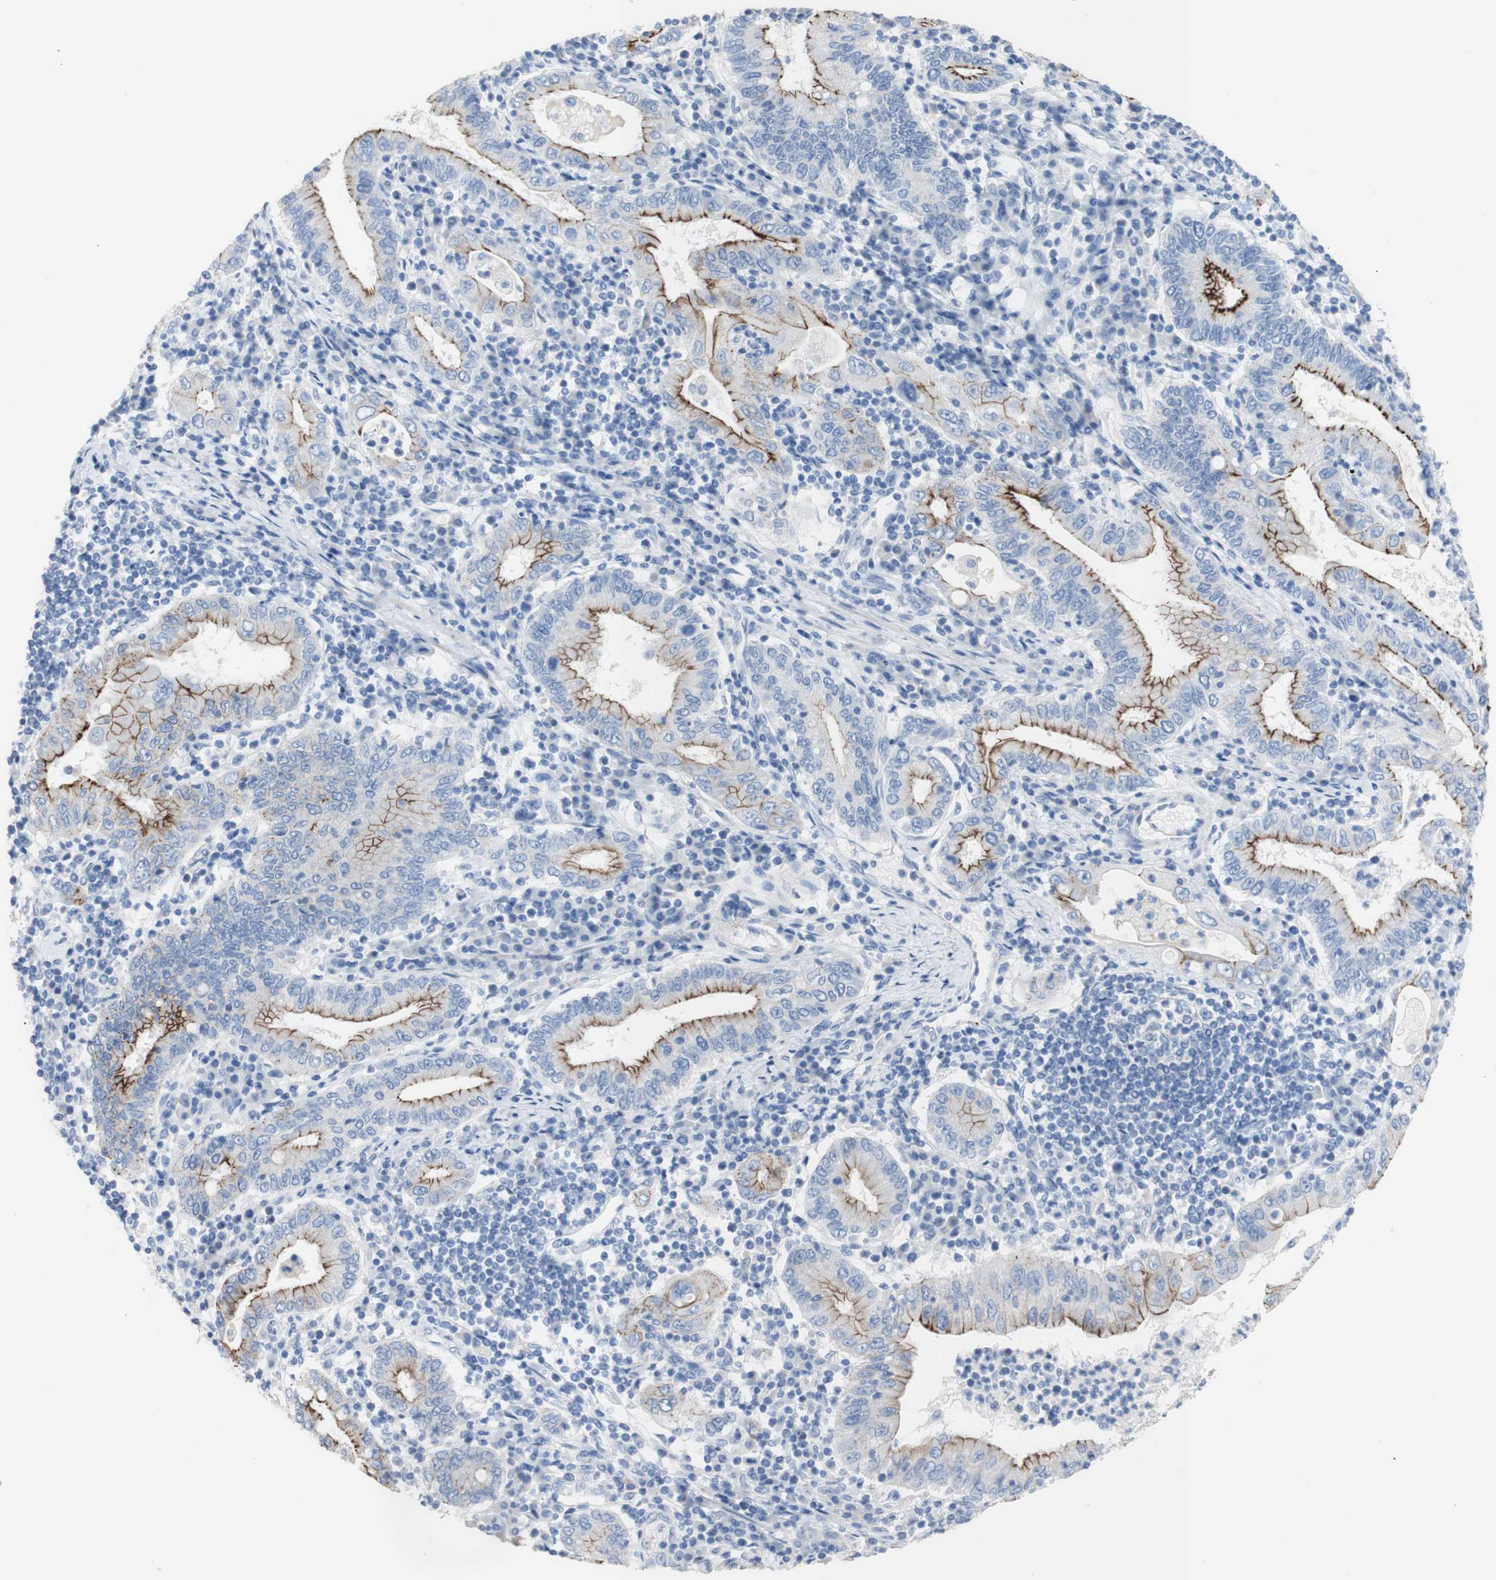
{"staining": {"intensity": "strong", "quantity": "25%-75%", "location": "cytoplasmic/membranous"}, "tissue": "stomach cancer", "cell_type": "Tumor cells", "image_type": "cancer", "snomed": [{"axis": "morphology", "description": "Normal tissue, NOS"}, {"axis": "morphology", "description": "Adenocarcinoma, NOS"}, {"axis": "topography", "description": "Esophagus"}, {"axis": "topography", "description": "Stomach, upper"}, {"axis": "topography", "description": "Peripheral nerve tissue"}], "caption": "Immunohistochemical staining of stomach cancer exhibits high levels of strong cytoplasmic/membranous protein expression in about 25%-75% of tumor cells.", "gene": "DSC2", "patient": {"sex": "male", "age": 62}}